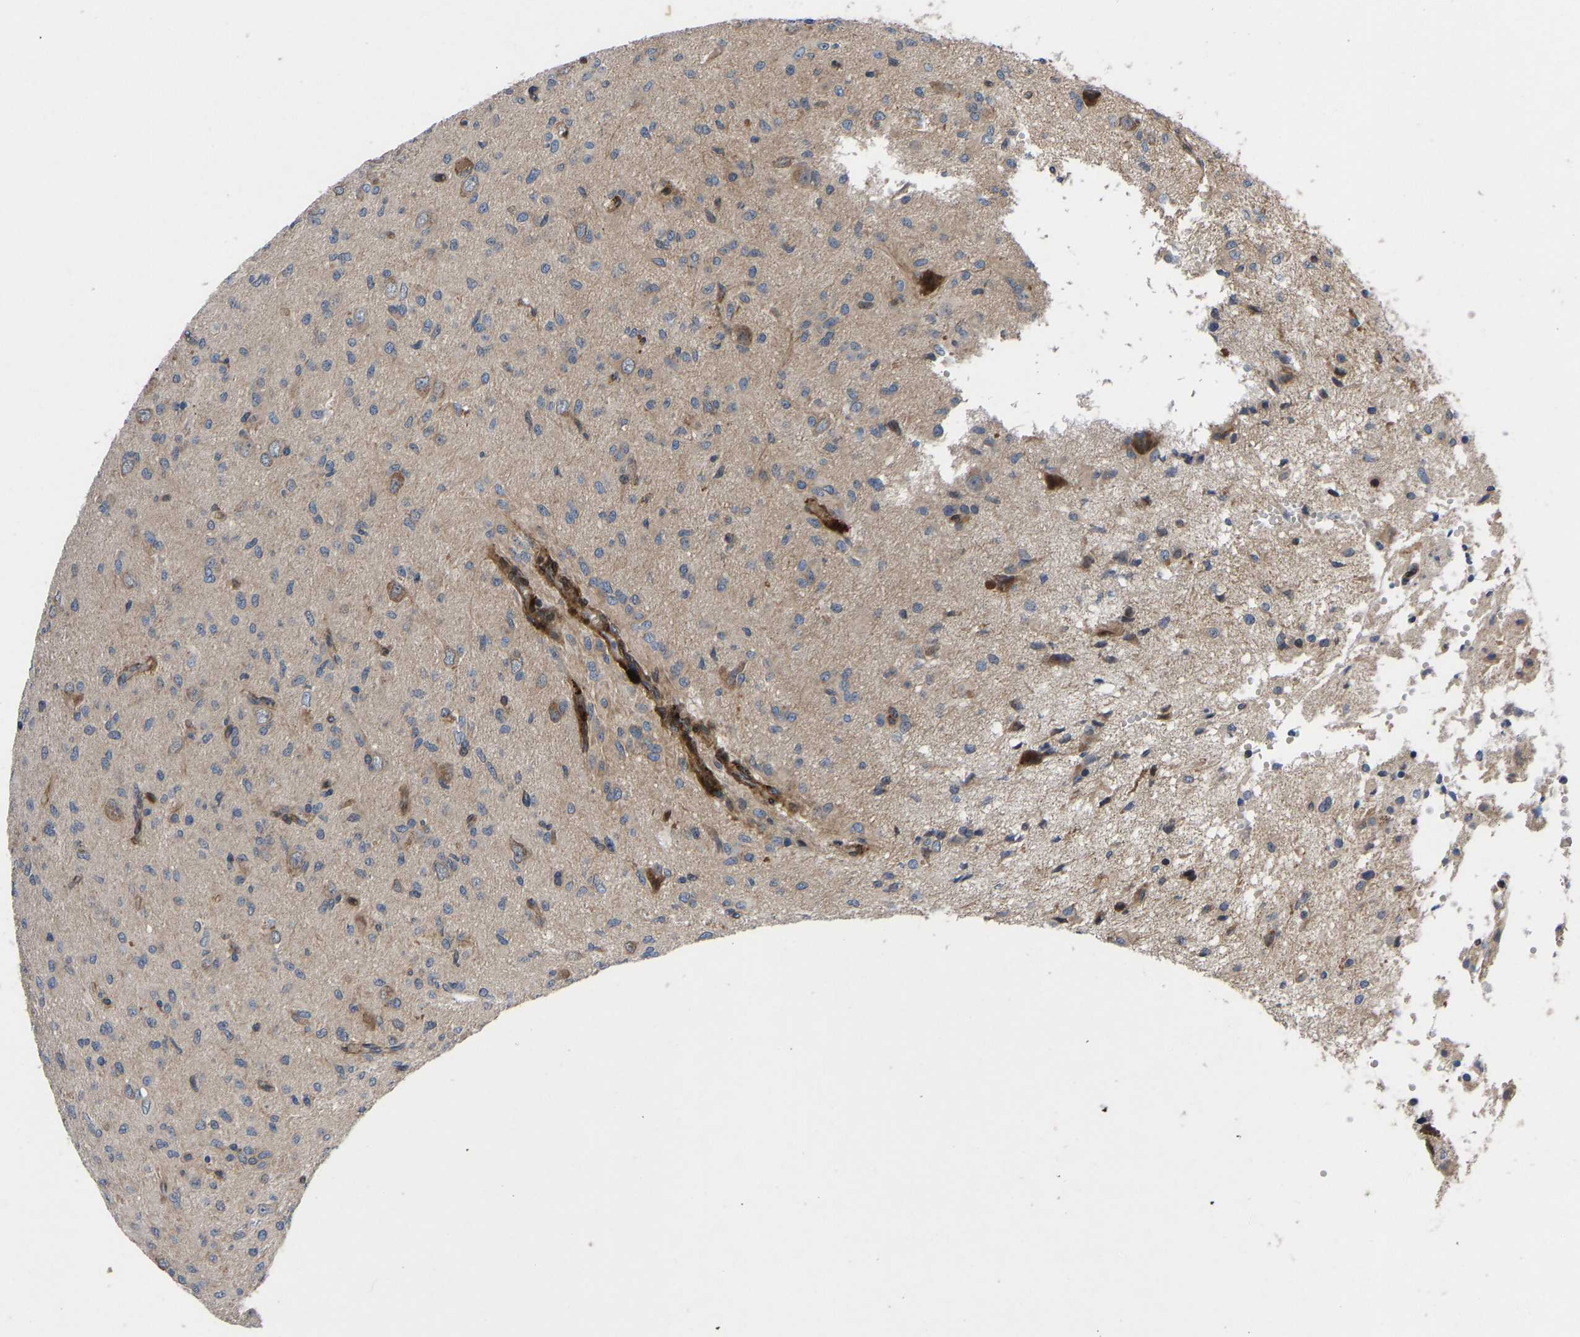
{"staining": {"intensity": "moderate", "quantity": "<25%", "location": "cytoplasmic/membranous"}, "tissue": "glioma", "cell_type": "Tumor cells", "image_type": "cancer", "snomed": [{"axis": "morphology", "description": "Glioma, malignant, High grade"}, {"axis": "topography", "description": "Brain"}], "caption": "Tumor cells exhibit low levels of moderate cytoplasmic/membranous staining in approximately <25% of cells in human malignant high-grade glioma.", "gene": "TMEM38B", "patient": {"sex": "female", "age": 59}}